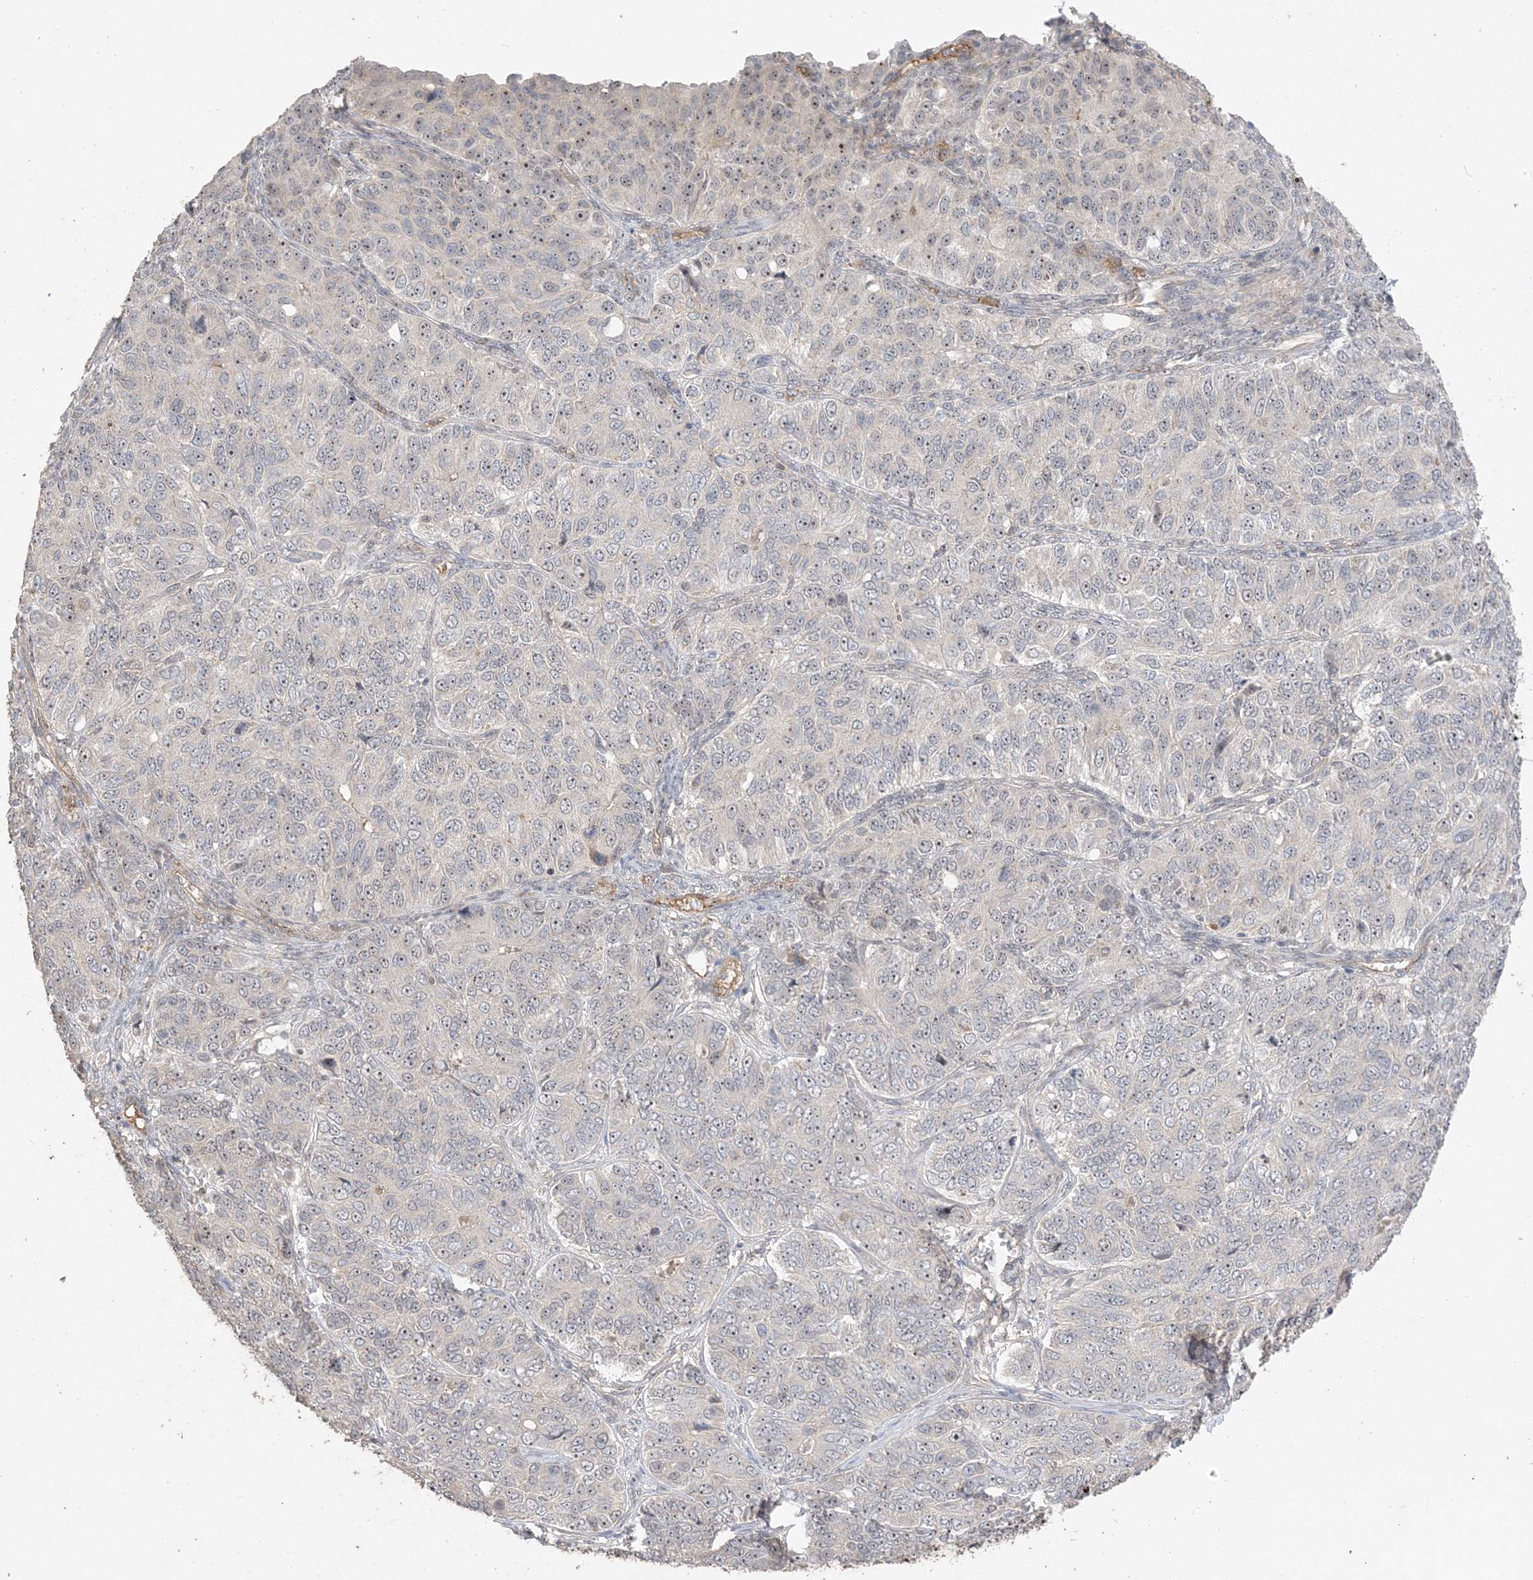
{"staining": {"intensity": "moderate", "quantity": "<25%", "location": "nuclear"}, "tissue": "ovarian cancer", "cell_type": "Tumor cells", "image_type": "cancer", "snomed": [{"axis": "morphology", "description": "Carcinoma, endometroid"}, {"axis": "topography", "description": "Ovary"}], "caption": "Immunohistochemical staining of endometroid carcinoma (ovarian) exhibits low levels of moderate nuclear positivity in about <25% of tumor cells.", "gene": "DDX18", "patient": {"sex": "female", "age": 51}}